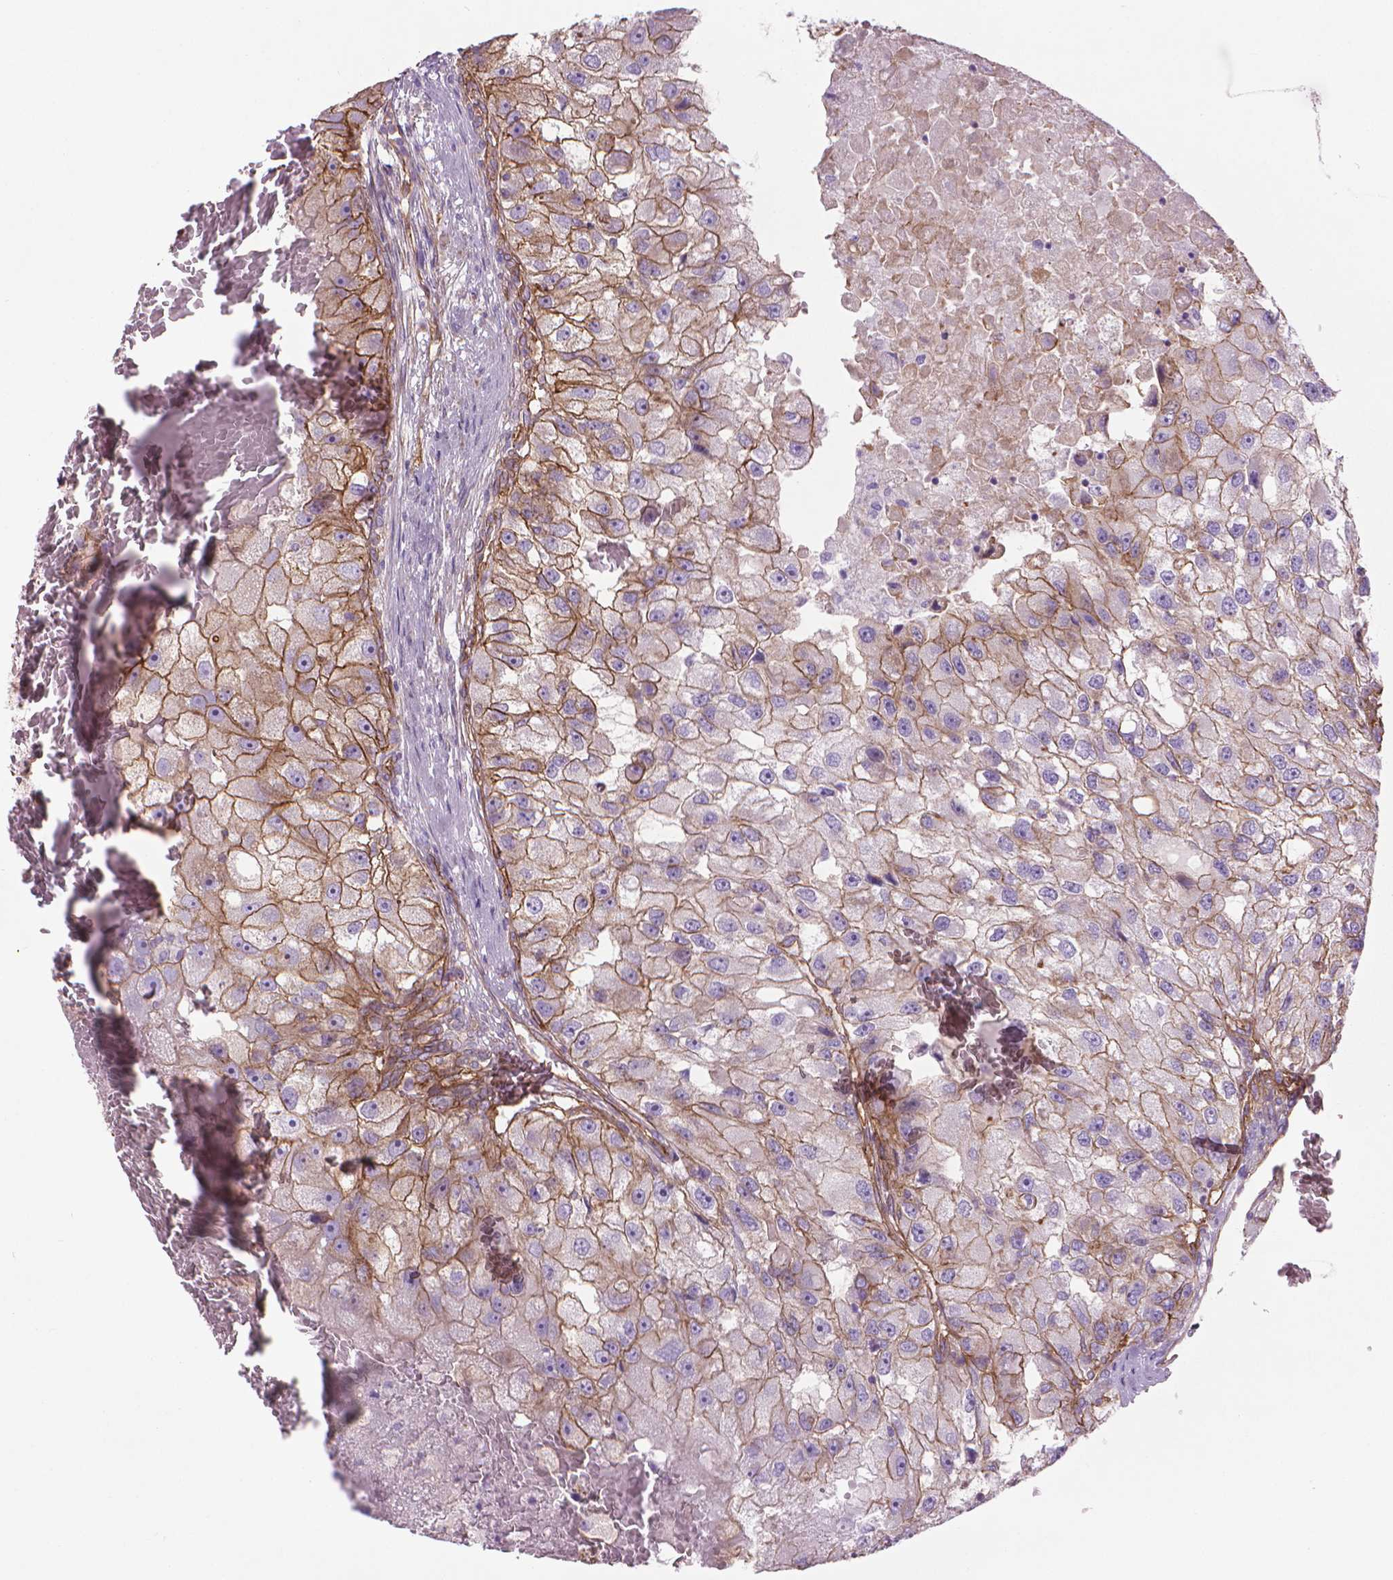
{"staining": {"intensity": "moderate", "quantity": "25%-75%", "location": "cytoplasmic/membranous"}, "tissue": "renal cancer", "cell_type": "Tumor cells", "image_type": "cancer", "snomed": [{"axis": "morphology", "description": "Adenocarcinoma, NOS"}, {"axis": "topography", "description": "Kidney"}], "caption": "Adenocarcinoma (renal) tissue displays moderate cytoplasmic/membranous positivity in approximately 25%-75% of tumor cells, visualized by immunohistochemistry.", "gene": "TENT5A", "patient": {"sex": "male", "age": 63}}